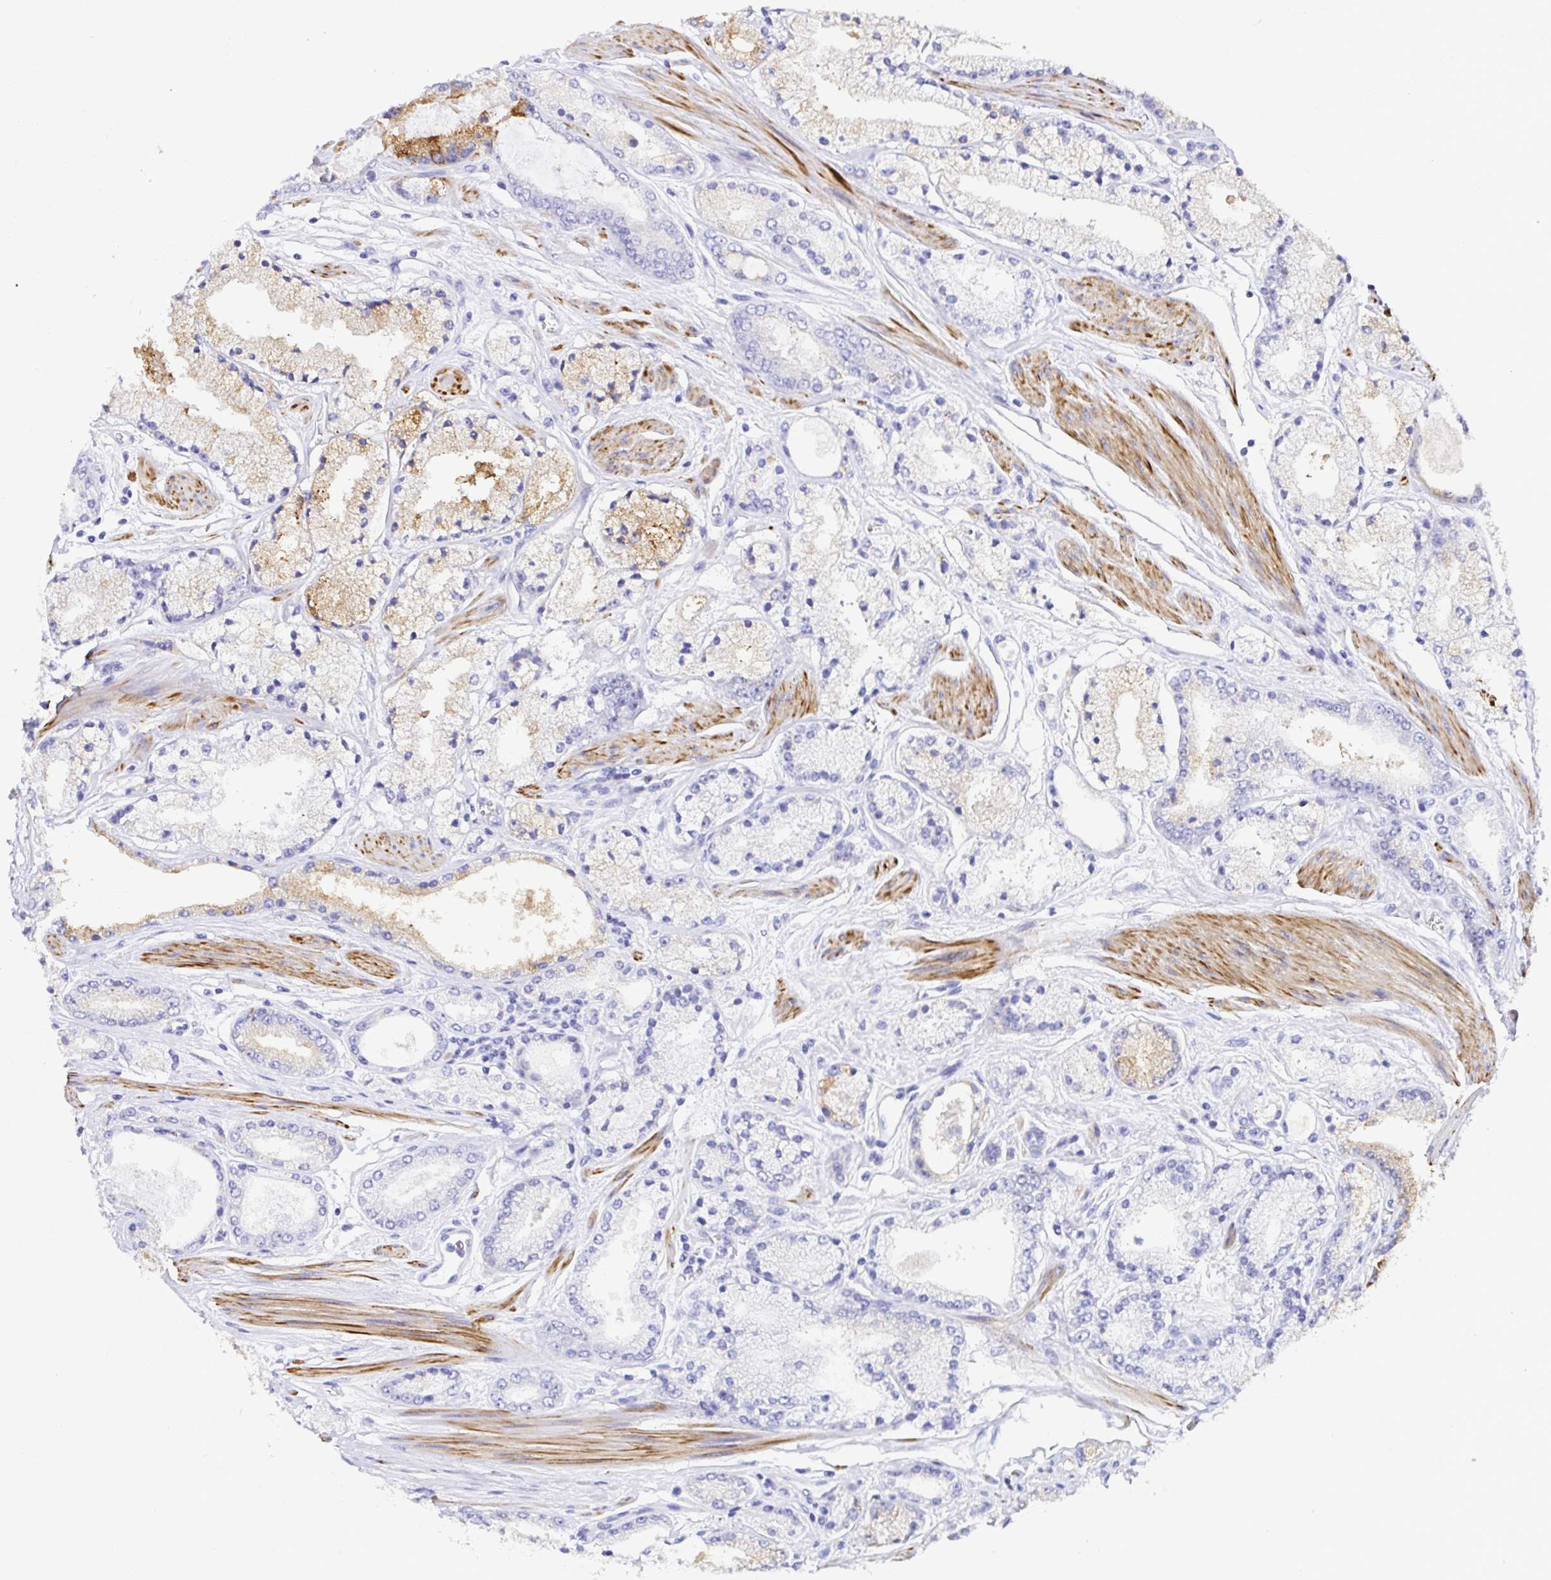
{"staining": {"intensity": "weak", "quantity": "25%-75%", "location": "cytoplasmic/membranous"}, "tissue": "prostate cancer", "cell_type": "Tumor cells", "image_type": "cancer", "snomed": [{"axis": "morphology", "description": "Adenocarcinoma, High grade"}, {"axis": "topography", "description": "Prostate"}], "caption": "Protein staining exhibits weak cytoplasmic/membranous expression in about 25%-75% of tumor cells in prostate cancer.", "gene": "BACE2", "patient": {"sex": "male", "age": 63}}